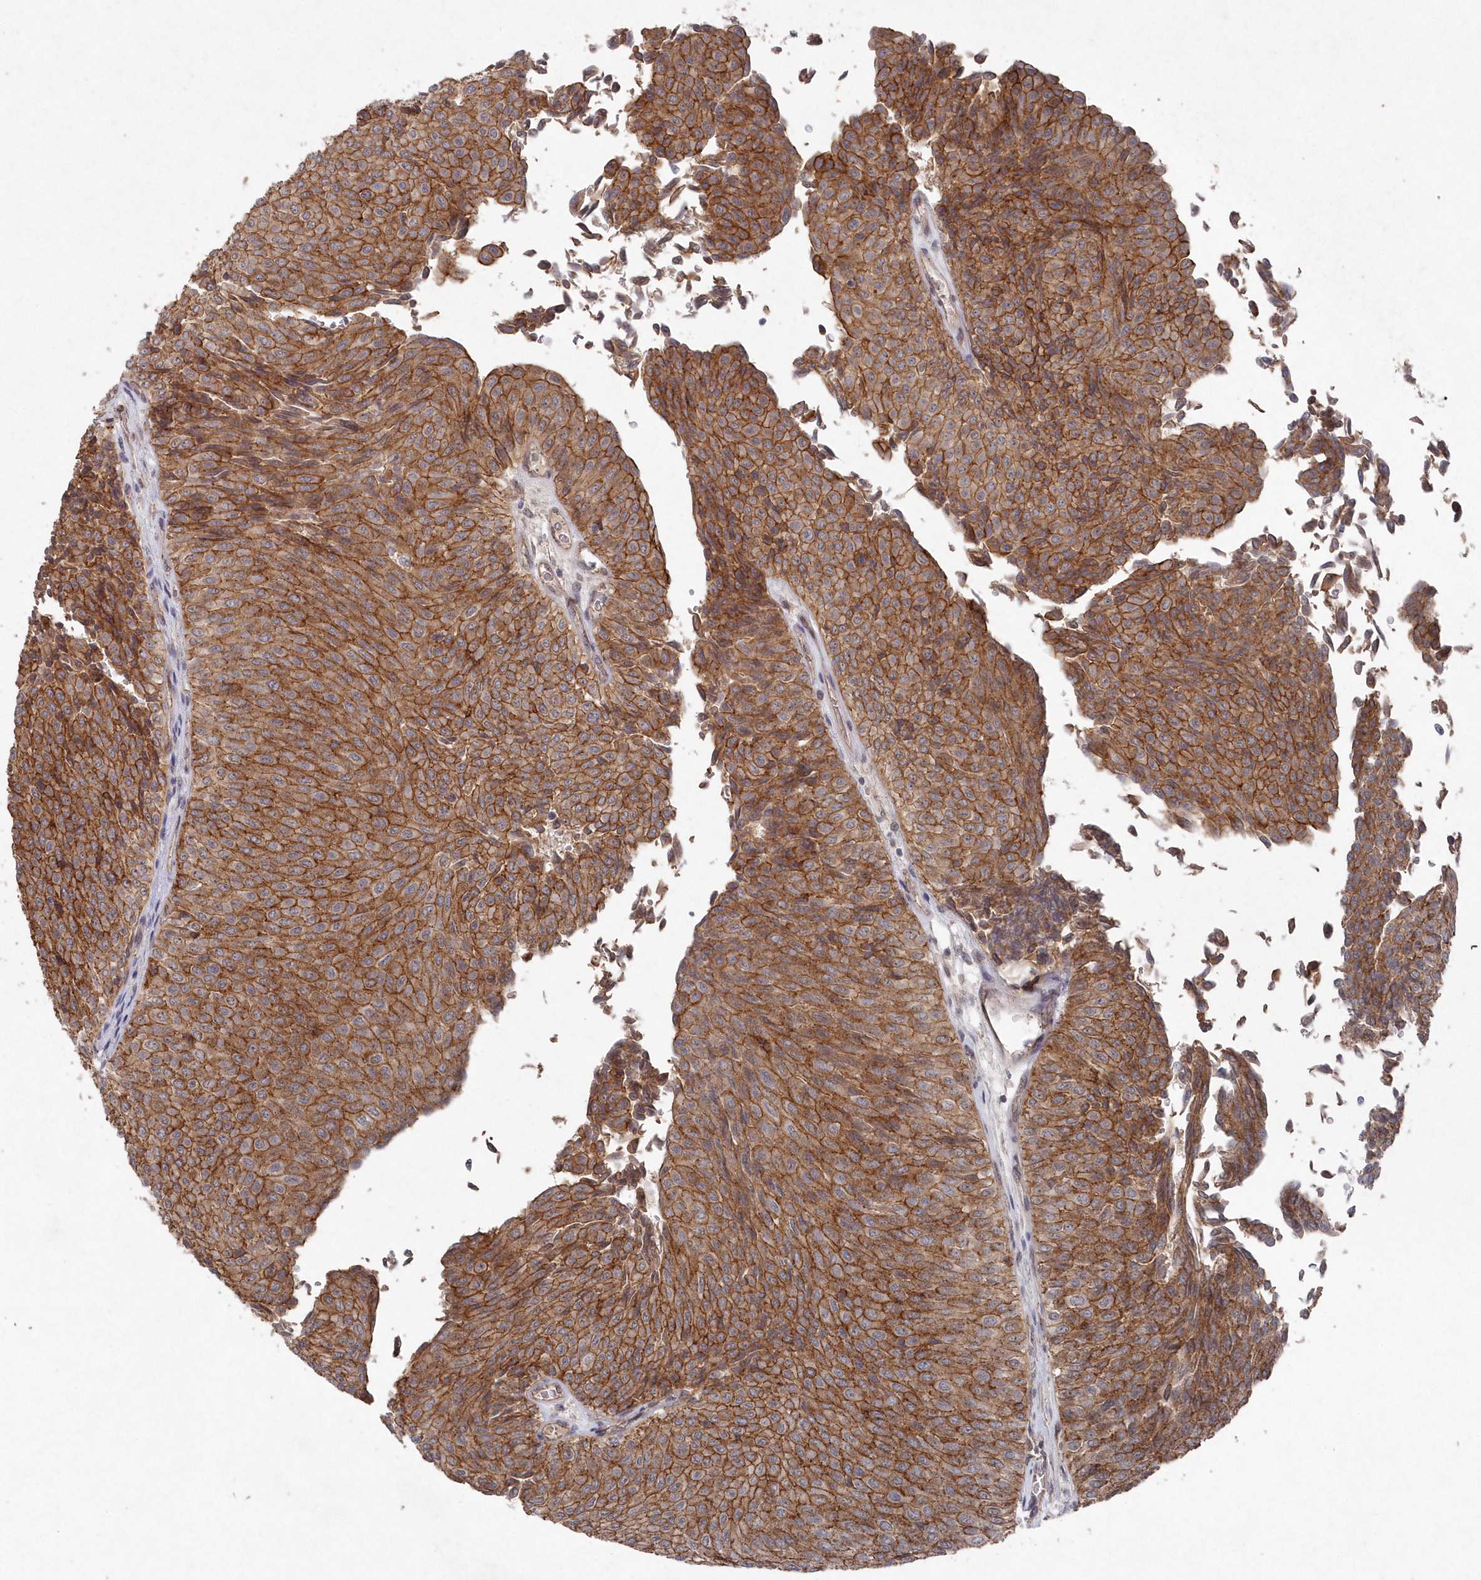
{"staining": {"intensity": "strong", "quantity": ">75%", "location": "cytoplasmic/membranous"}, "tissue": "urothelial cancer", "cell_type": "Tumor cells", "image_type": "cancer", "snomed": [{"axis": "morphology", "description": "Urothelial carcinoma, Low grade"}, {"axis": "topography", "description": "Urinary bladder"}], "caption": "The image shows immunohistochemical staining of low-grade urothelial carcinoma. There is strong cytoplasmic/membranous positivity is appreciated in about >75% of tumor cells.", "gene": "VSIG2", "patient": {"sex": "male", "age": 78}}